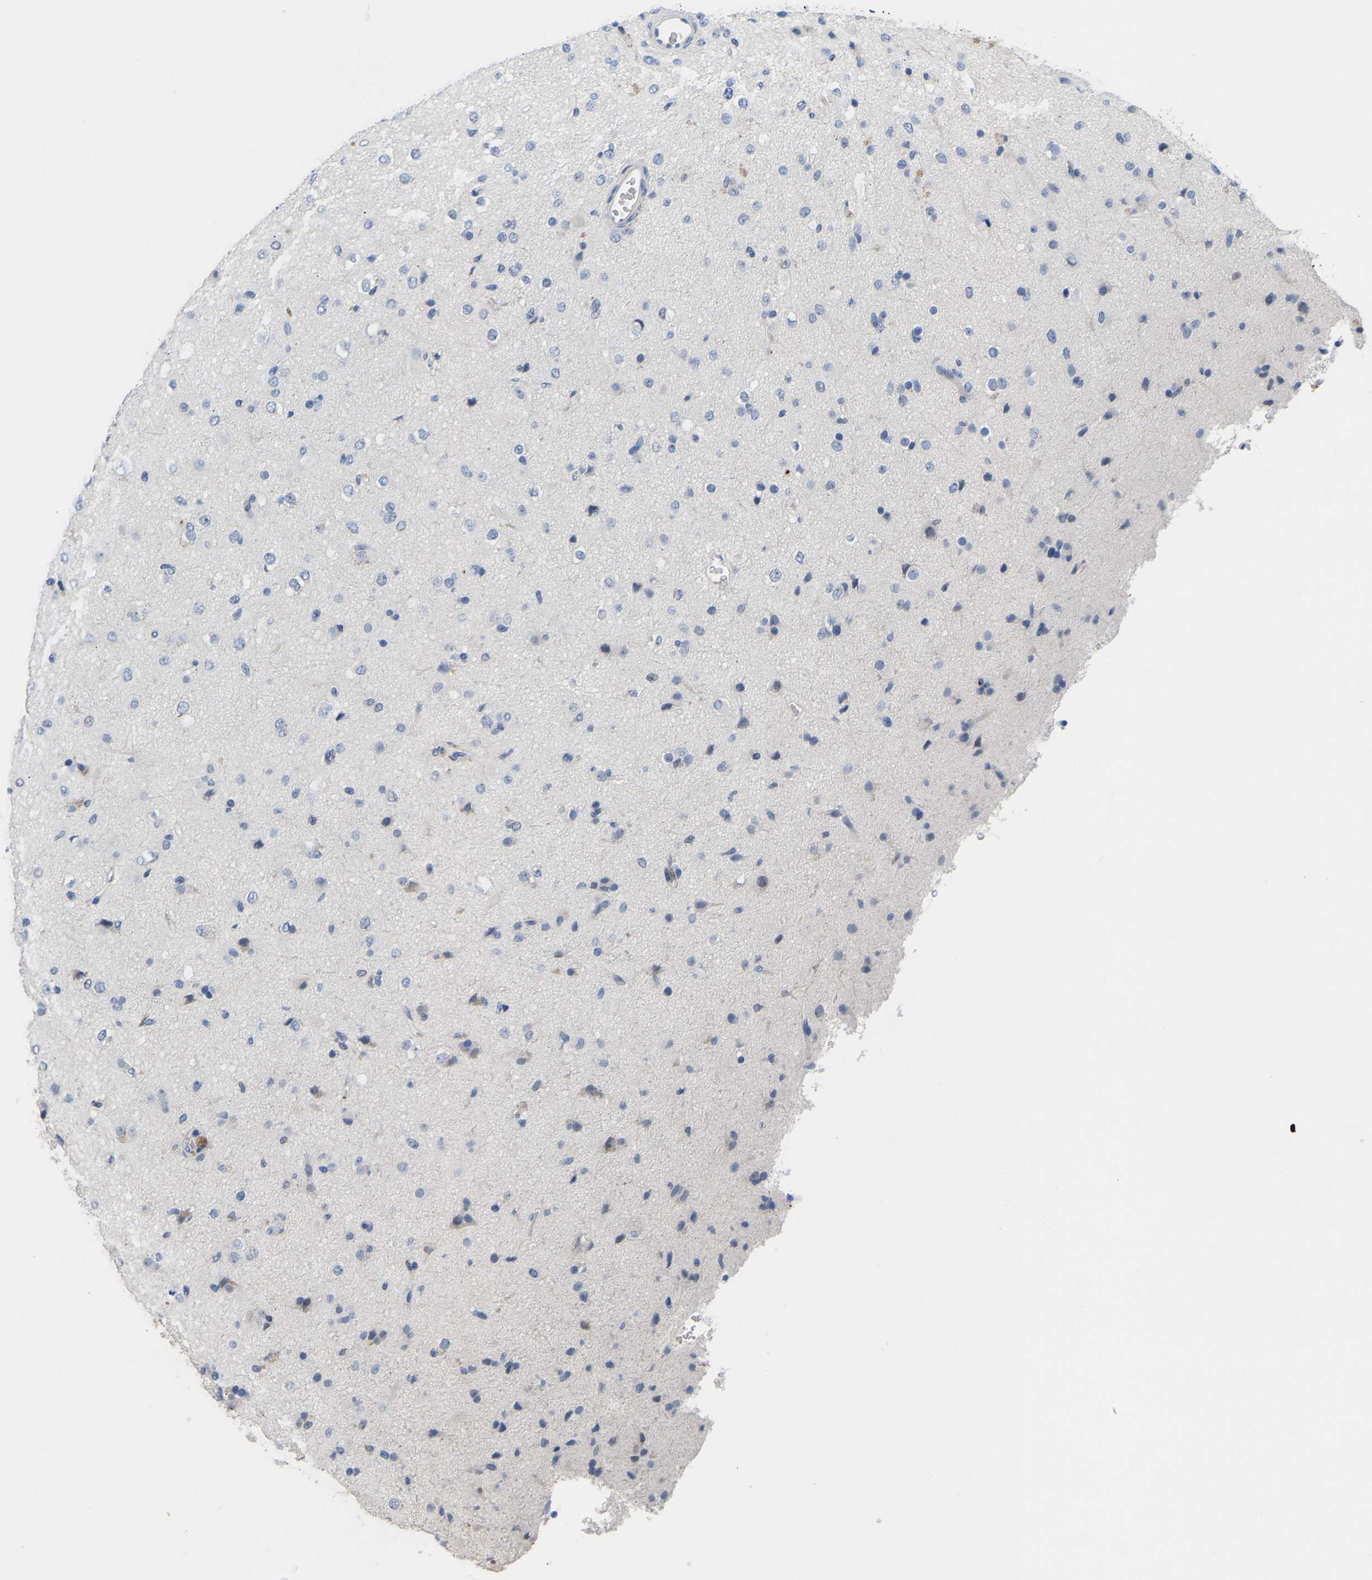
{"staining": {"intensity": "negative", "quantity": "none", "location": "none"}, "tissue": "glioma", "cell_type": "Tumor cells", "image_type": "cancer", "snomed": [{"axis": "morphology", "description": "Glioma, malignant, Low grade"}, {"axis": "topography", "description": "Brain"}], "caption": "The micrograph demonstrates no significant staining in tumor cells of malignant glioma (low-grade).", "gene": "FGF18", "patient": {"sex": "male", "age": 65}}